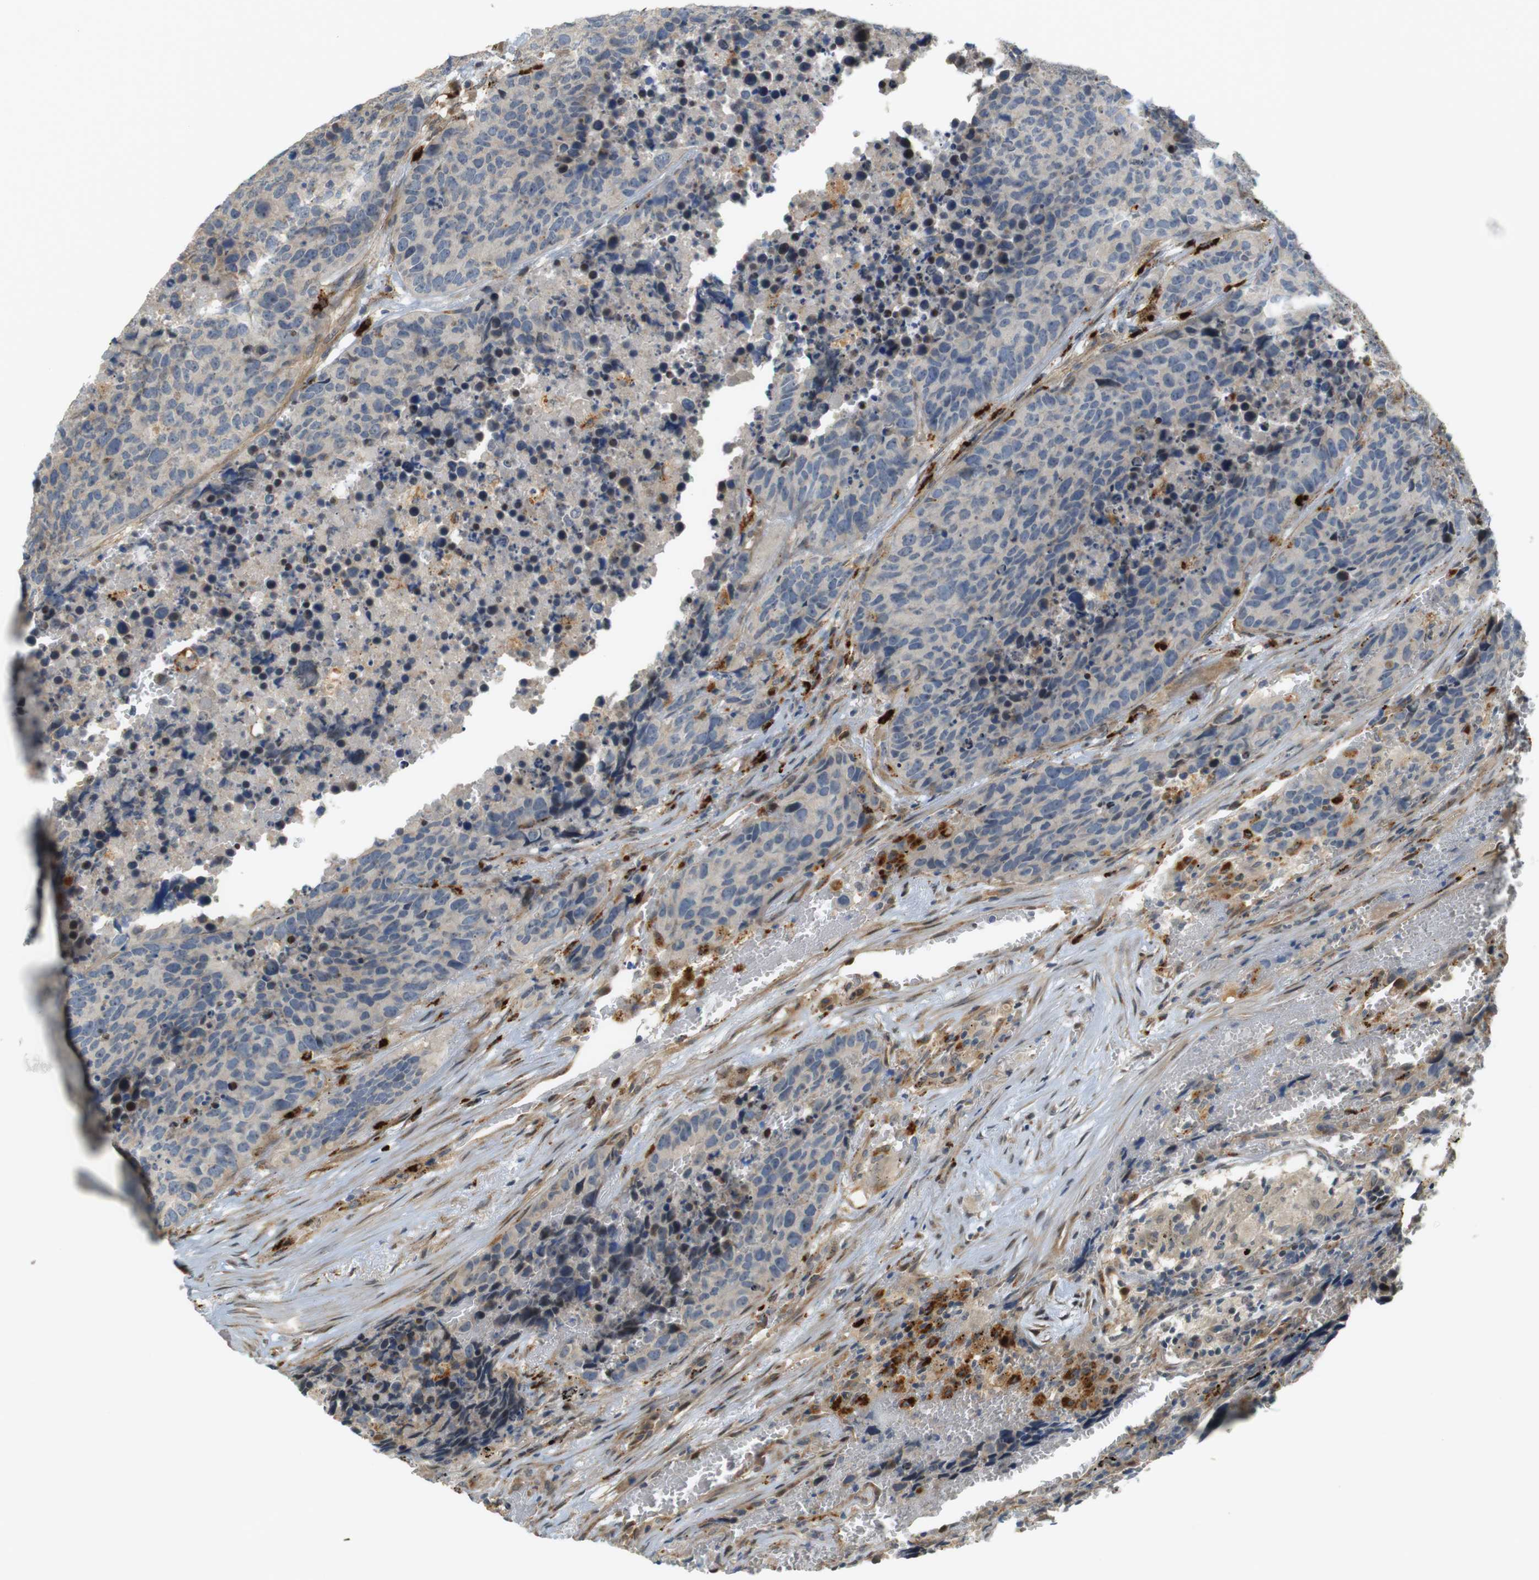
{"staining": {"intensity": "weak", "quantity": "<25%", "location": "cytoplasmic/membranous"}, "tissue": "carcinoid", "cell_type": "Tumor cells", "image_type": "cancer", "snomed": [{"axis": "morphology", "description": "Carcinoid, malignant, NOS"}, {"axis": "topography", "description": "Lung"}], "caption": "The histopathology image exhibits no staining of tumor cells in carcinoid (malignant). The staining is performed using DAB (3,3'-diaminobenzidine) brown chromogen with nuclei counter-stained in using hematoxylin.", "gene": "TSPAN9", "patient": {"sex": "male", "age": 60}}